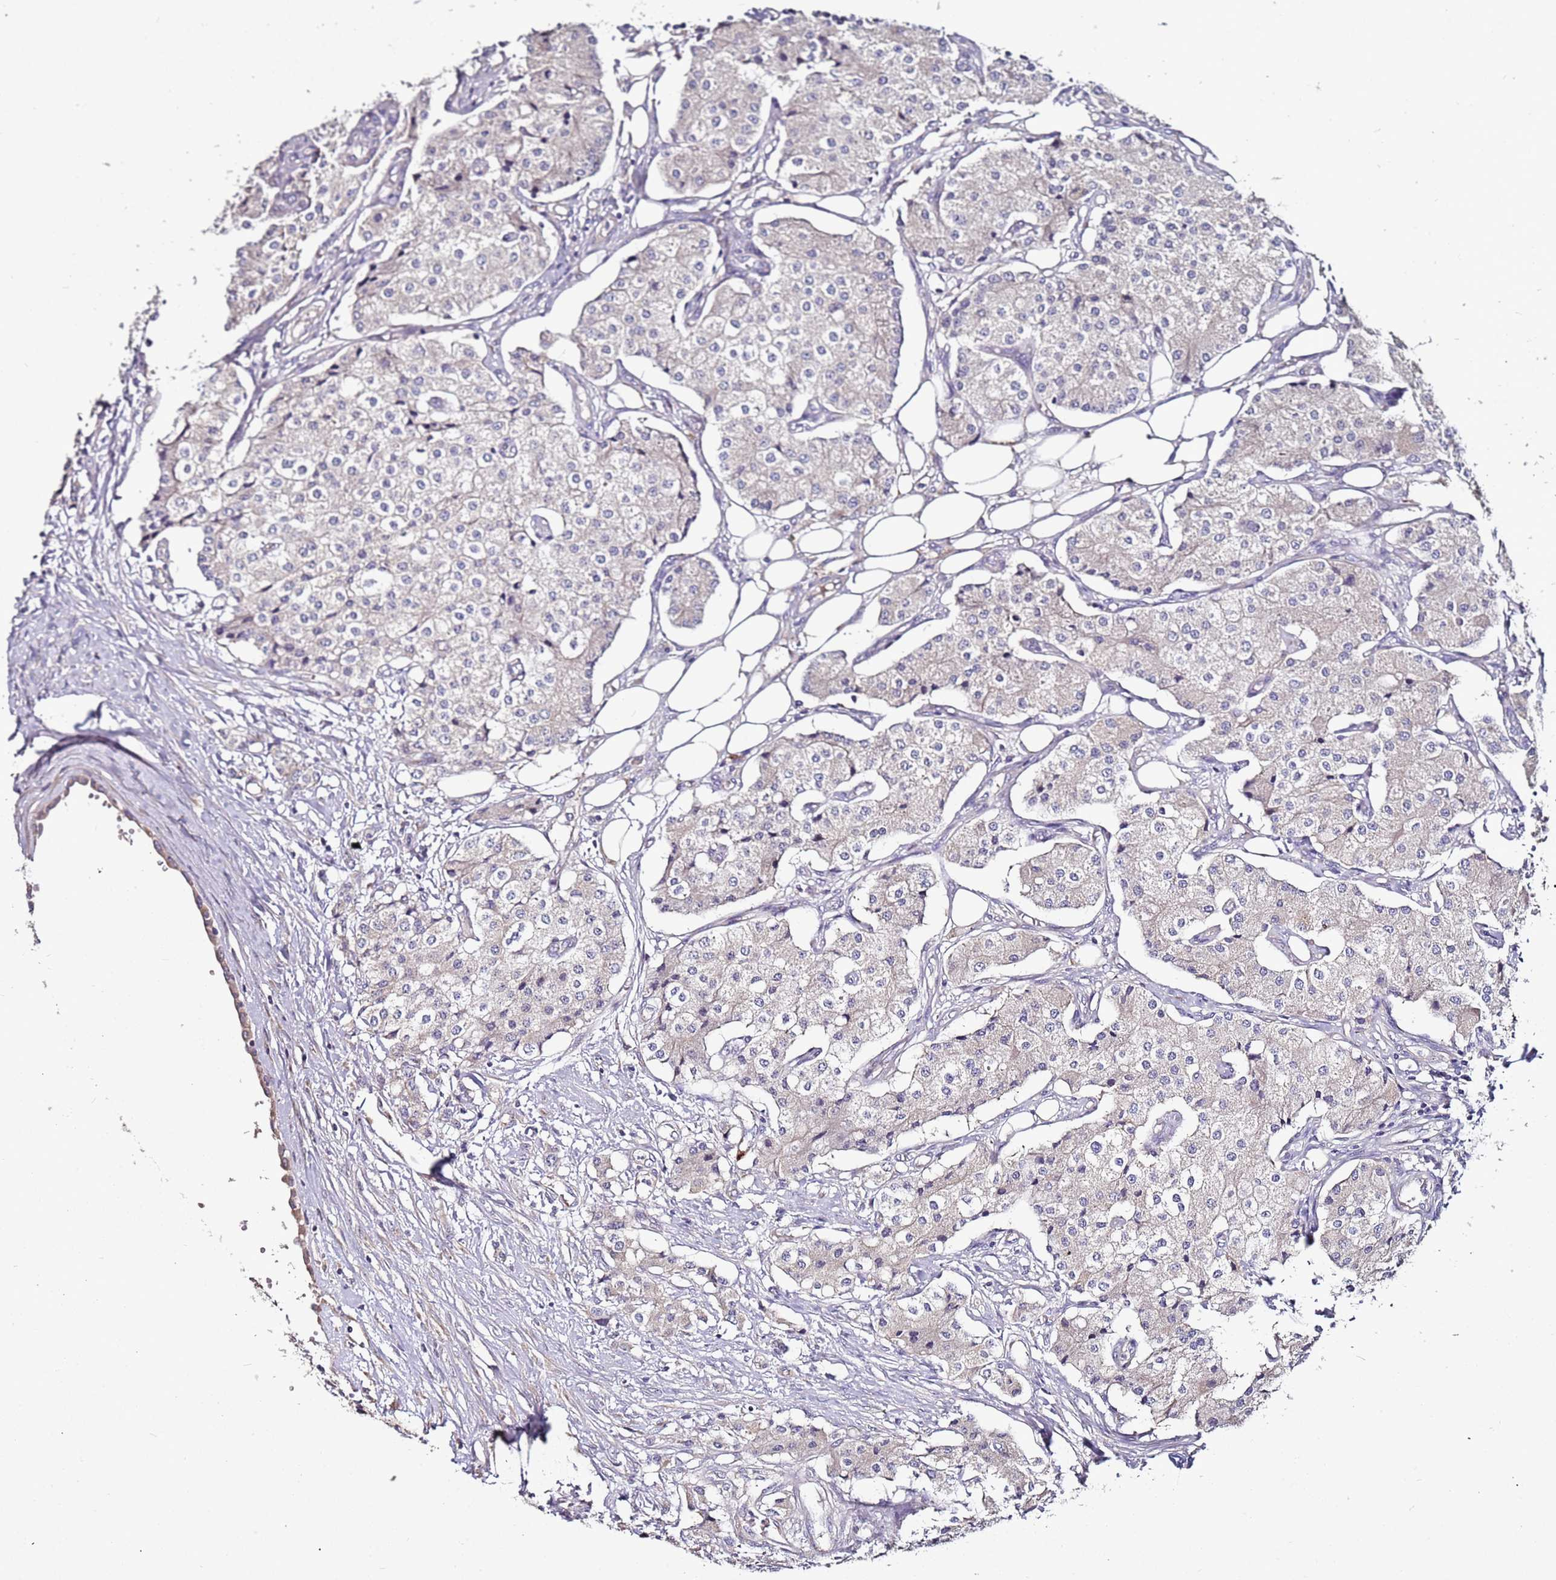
{"staining": {"intensity": "negative", "quantity": "none", "location": "none"}, "tissue": "carcinoid", "cell_type": "Tumor cells", "image_type": "cancer", "snomed": [{"axis": "morphology", "description": "Carcinoid, malignant, NOS"}, {"axis": "topography", "description": "Colon"}], "caption": "An image of human malignant carcinoid is negative for staining in tumor cells.", "gene": "FAM20A", "patient": {"sex": "female", "age": 52}}